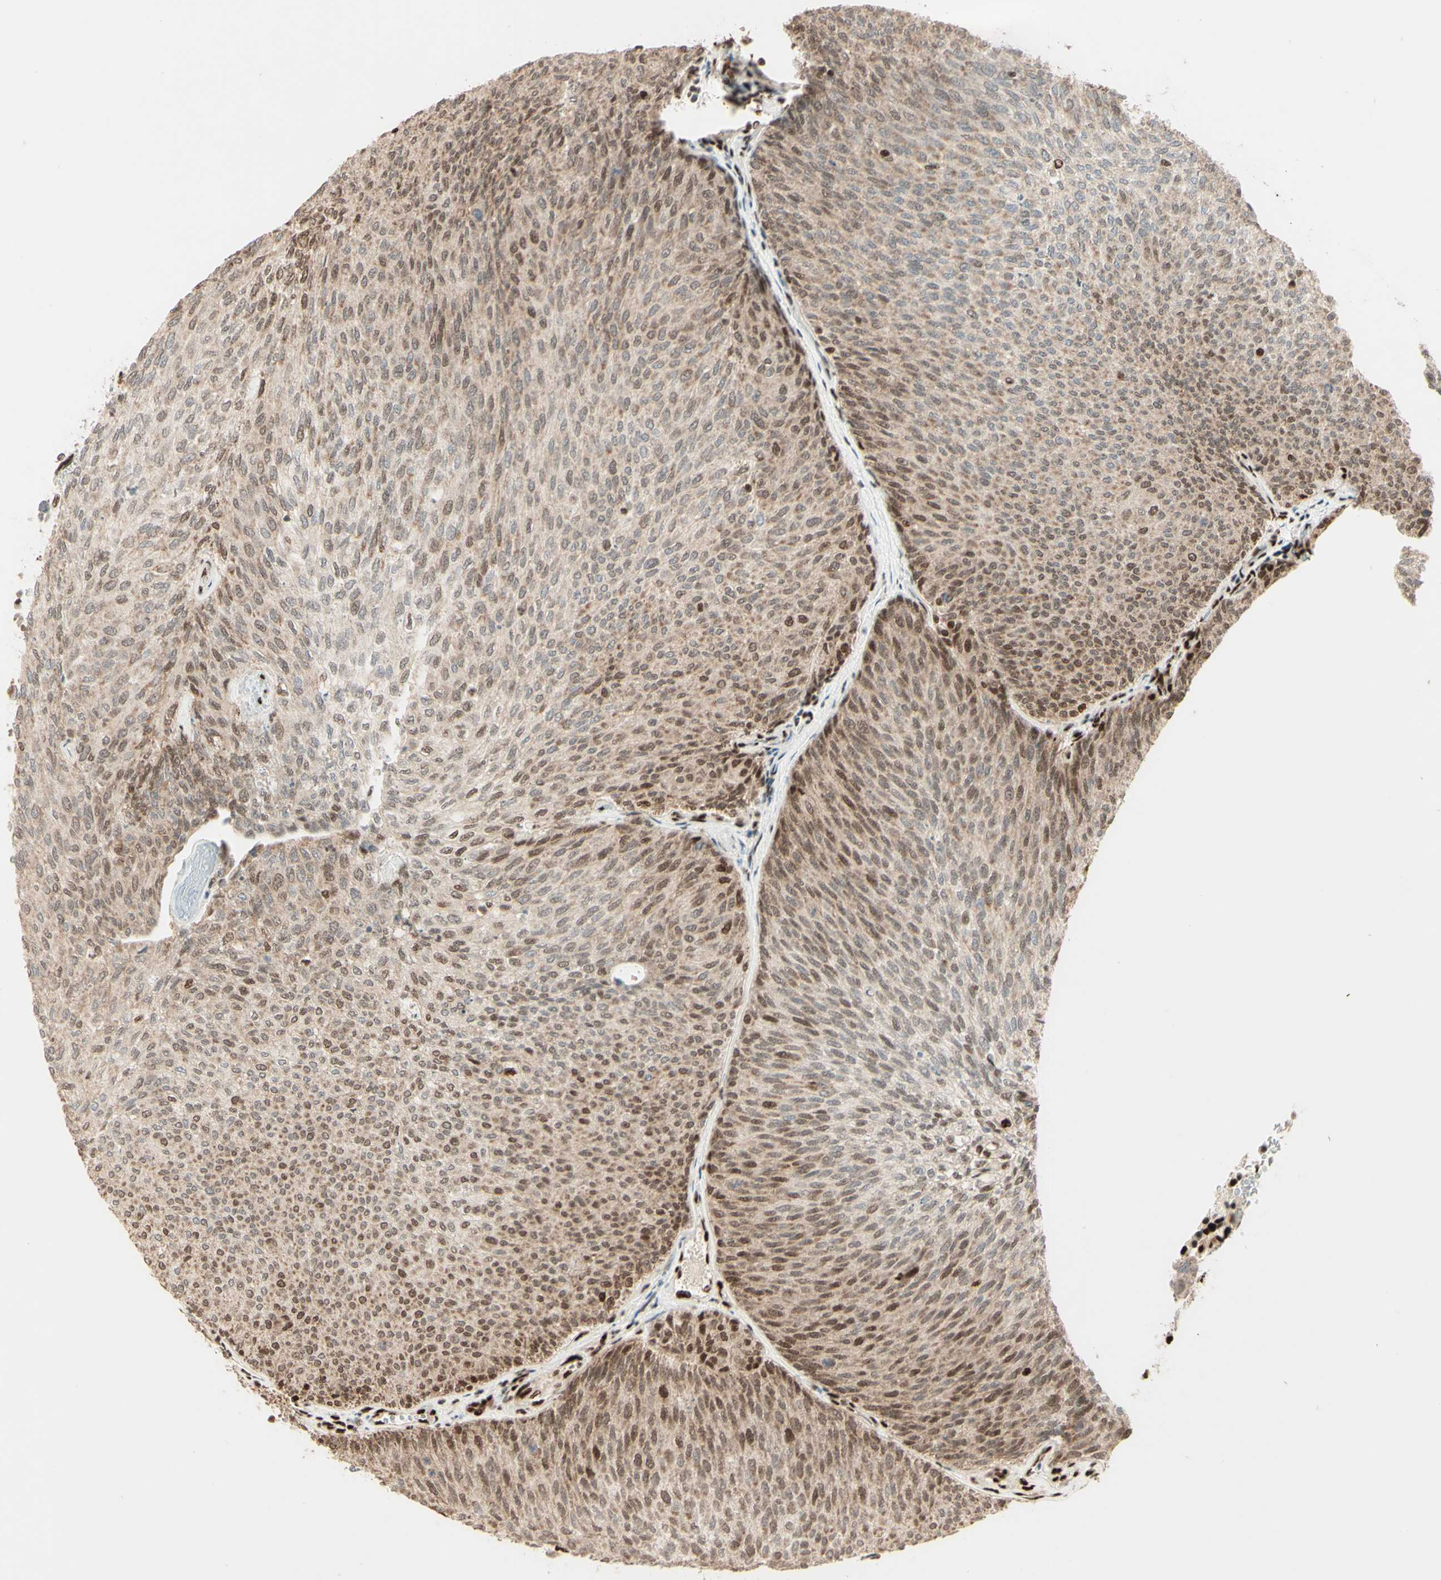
{"staining": {"intensity": "weak", "quantity": ">75%", "location": "cytoplasmic/membranous,nuclear"}, "tissue": "urothelial cancer", "cell_type": "Tumor cells", "image_type": "cancer", "snomed": [{"axis": "morphology", "description": "Urothelial carcinoma, Low grade"}, {"axis": "topography", "description": "Urinary bladder"}], "caption": "Human urothelial carcinoma (low-grade) stained for a protein (brown) displays weak cytoplasmic/membranous and nuclear positive expression in about >75% of tumor cells.", "gene": "NR3C1", "patient": {"sex": "female", "age": 79}}